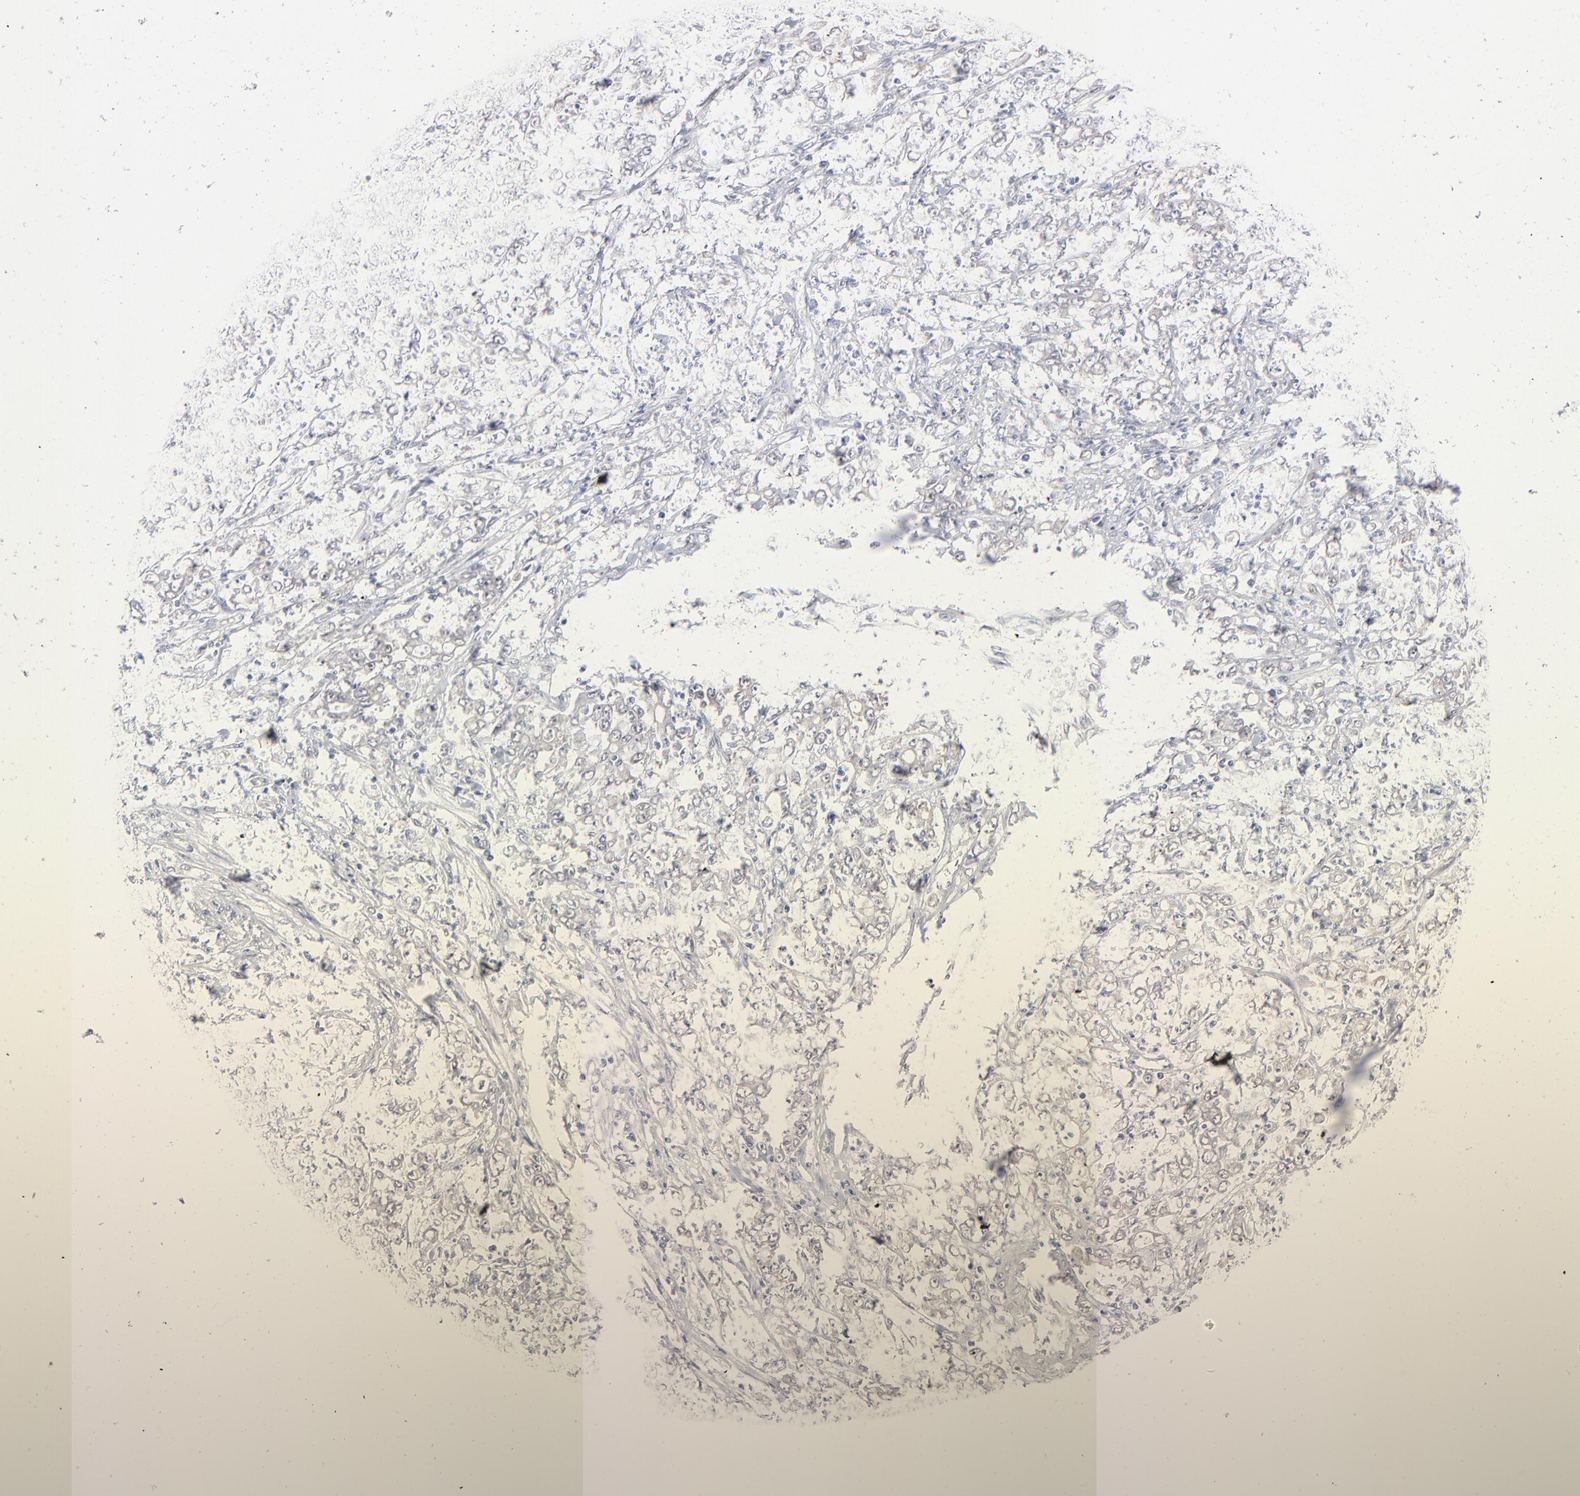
{"staining": {"intensity": "negative", "quantity": "none", "location": "none"}, "tissue": "stomach cancer", "cell_type": "Tumor cells", "image_type": "cancer", "snomed": [{"axis": "morphology", "description": "Adenocarcinoma, NOS"}, {"axis": "topography", "description": "Stomach, lower"}], "caption": "A high-resolution image shows immunohistochemistry (IHC) staining of stomach cancer (adenocarcinoma), which shows no significant staining in tumor cells.", "gene": "RBM3", "patient": {"sex": "female", "age": 71}}